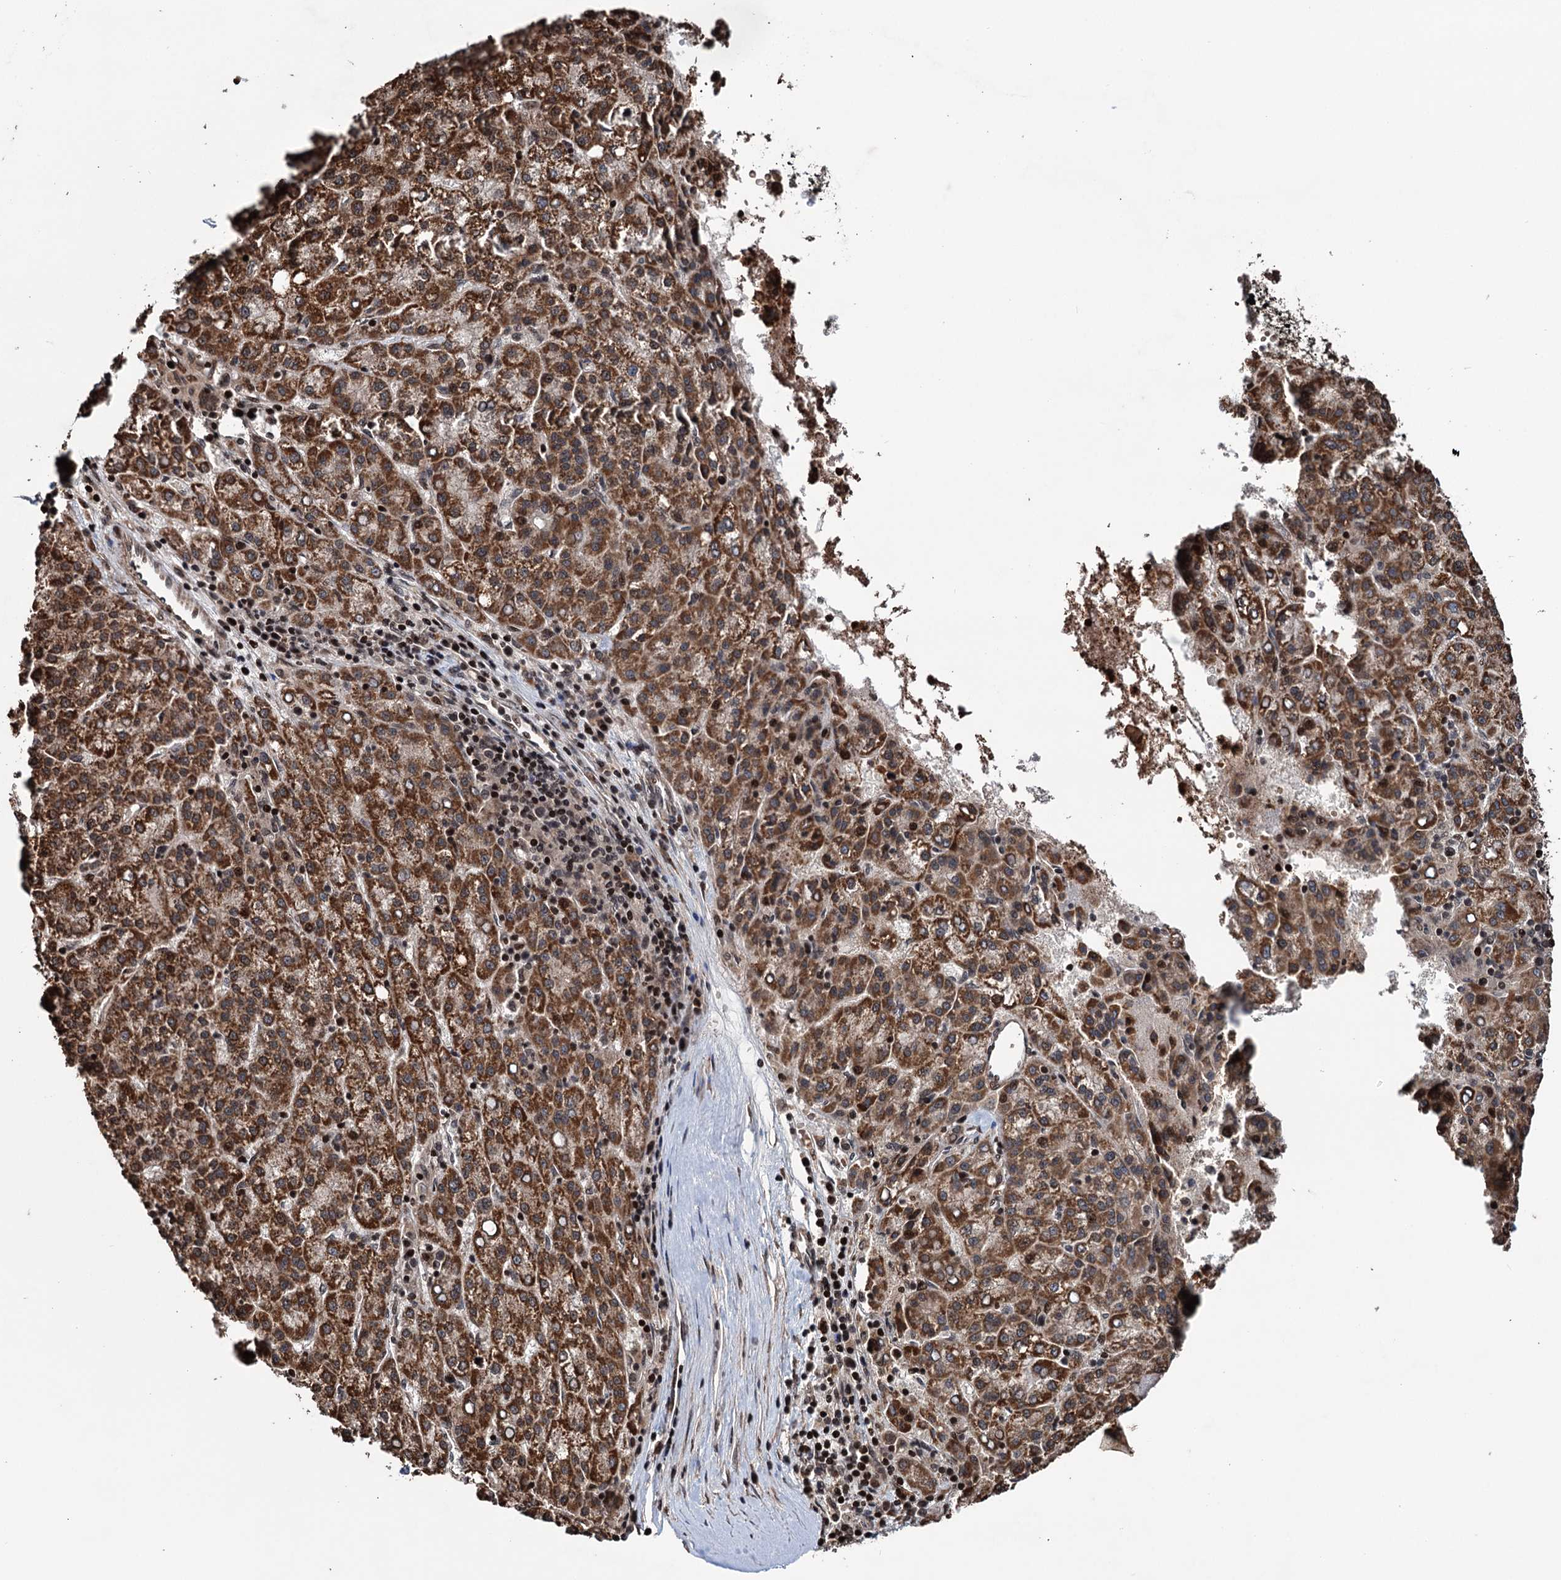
{"staining": {"intensity": "strong", "quantity": ">75%", "location": "cytoplasmic/membranous"}, "tissue": "liver cancer", "cell_type": "Tumor cells", "image_type": "cancer", "snomed": [{"axis": "morphology", "description": "Carcinoma, Hepatocellular, NOS"}, {"axis": "topography", "description": "Liver"}], "caption": "Strong cytoplasmic/membranous expression for a protein is appreciated in approximately >75% of tumor cells of liver hepatocellular carcinoma using immunohistochemistry (IHC).", "gene": "EYA4", "patient": {"sex": "female", "age": 58}}